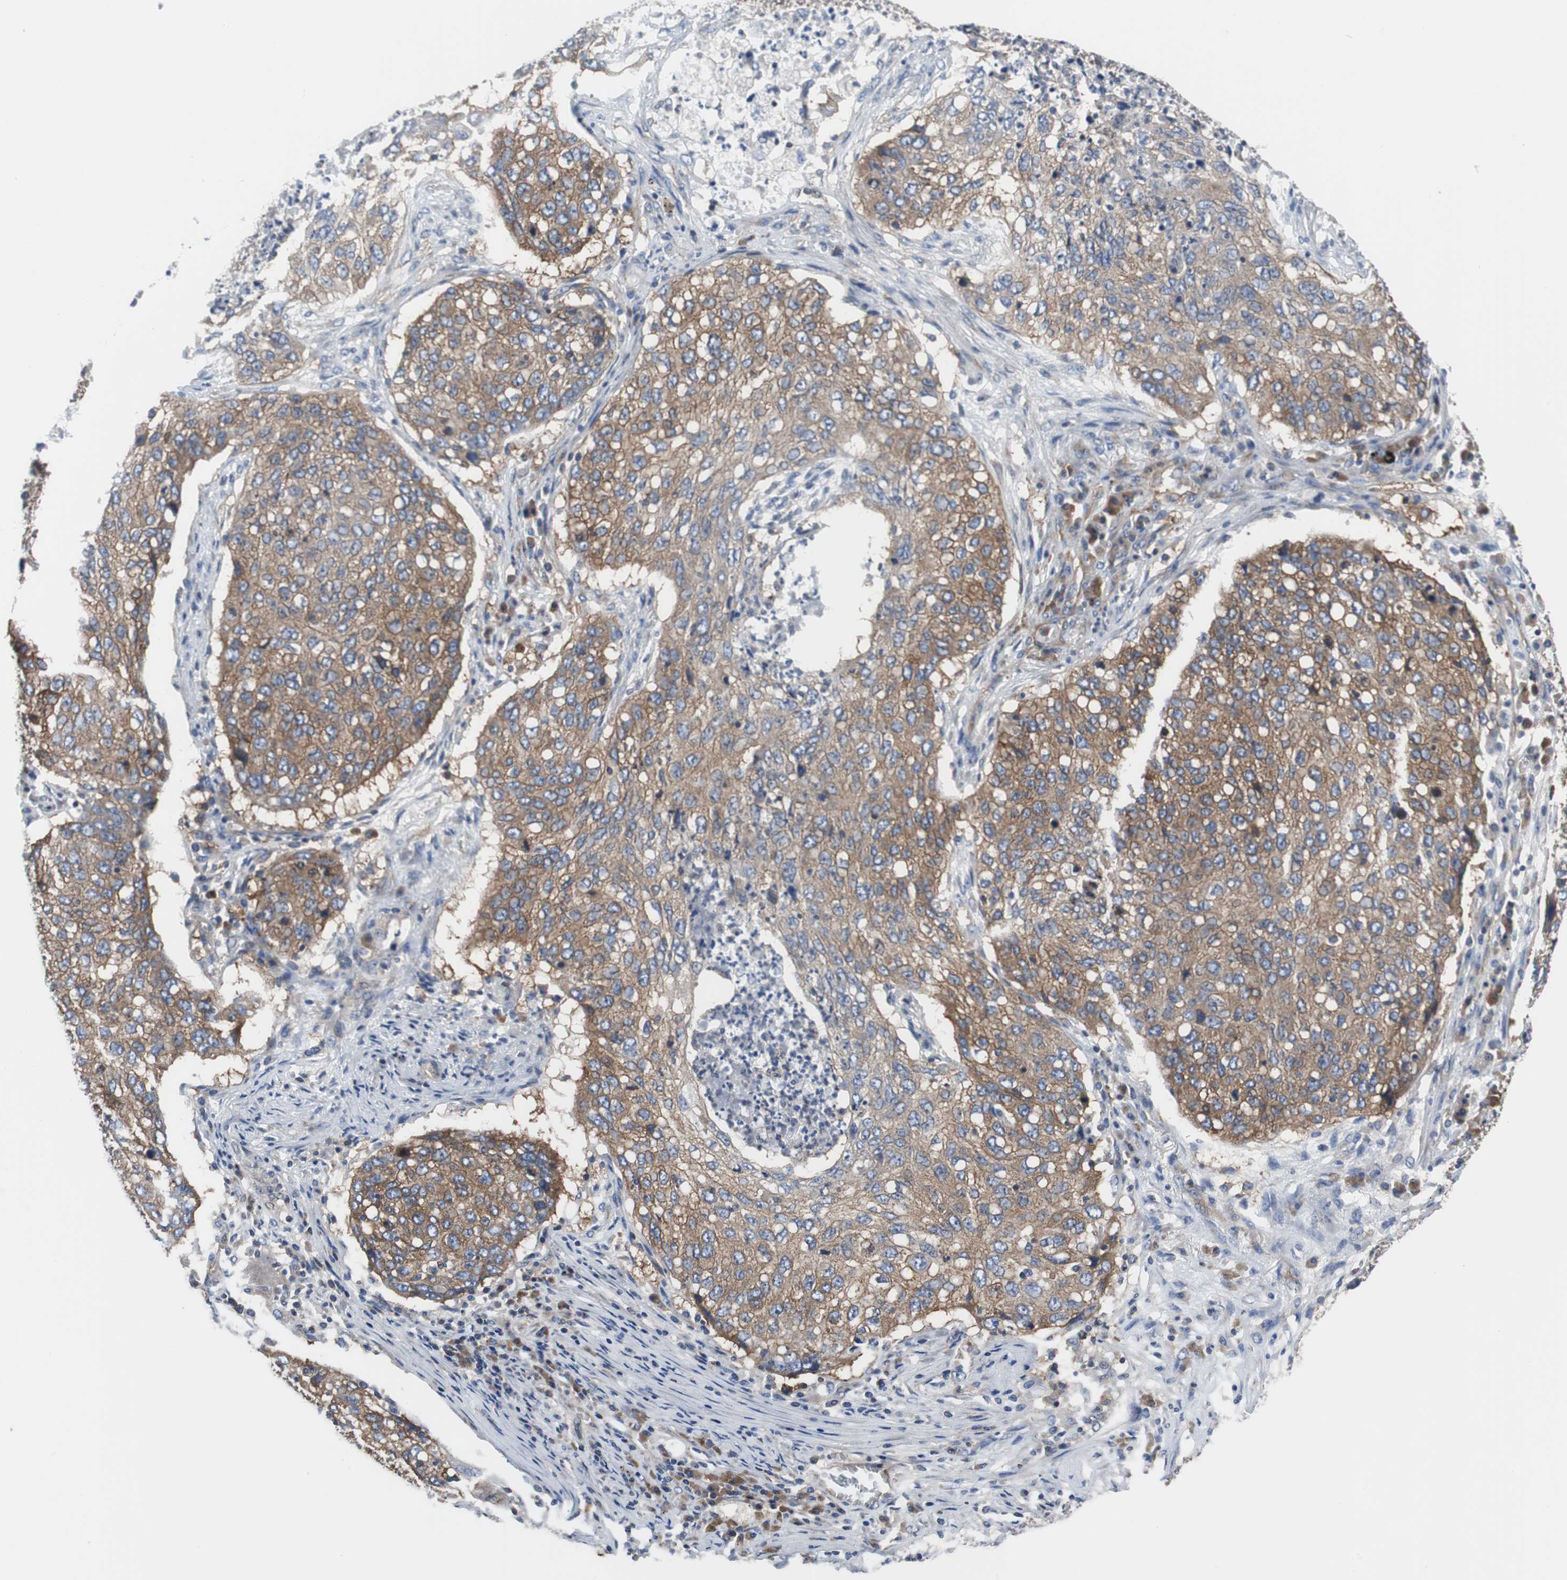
{"staining": {"intensity": "moderate", "quantity": ">75%", "location": "cytoplasmic/membranous"}, "tissue": "lung cancer", "cell_type": "Tumor cells", "image_type": "cancer", "snomed": [{"axis": "morphology", "description": "Squamous cell carcinoma, NOS"}, {"axis": "topography", "description": "Lung"}], "caption": "Lung cancer (squamous cell carcinoma) tissue exhibits moderate cytoplasmic/membranous expression in approximately >75% of tumor cells", "gene": "BRAF", "patient": {"sex": "female", "age": 63}}